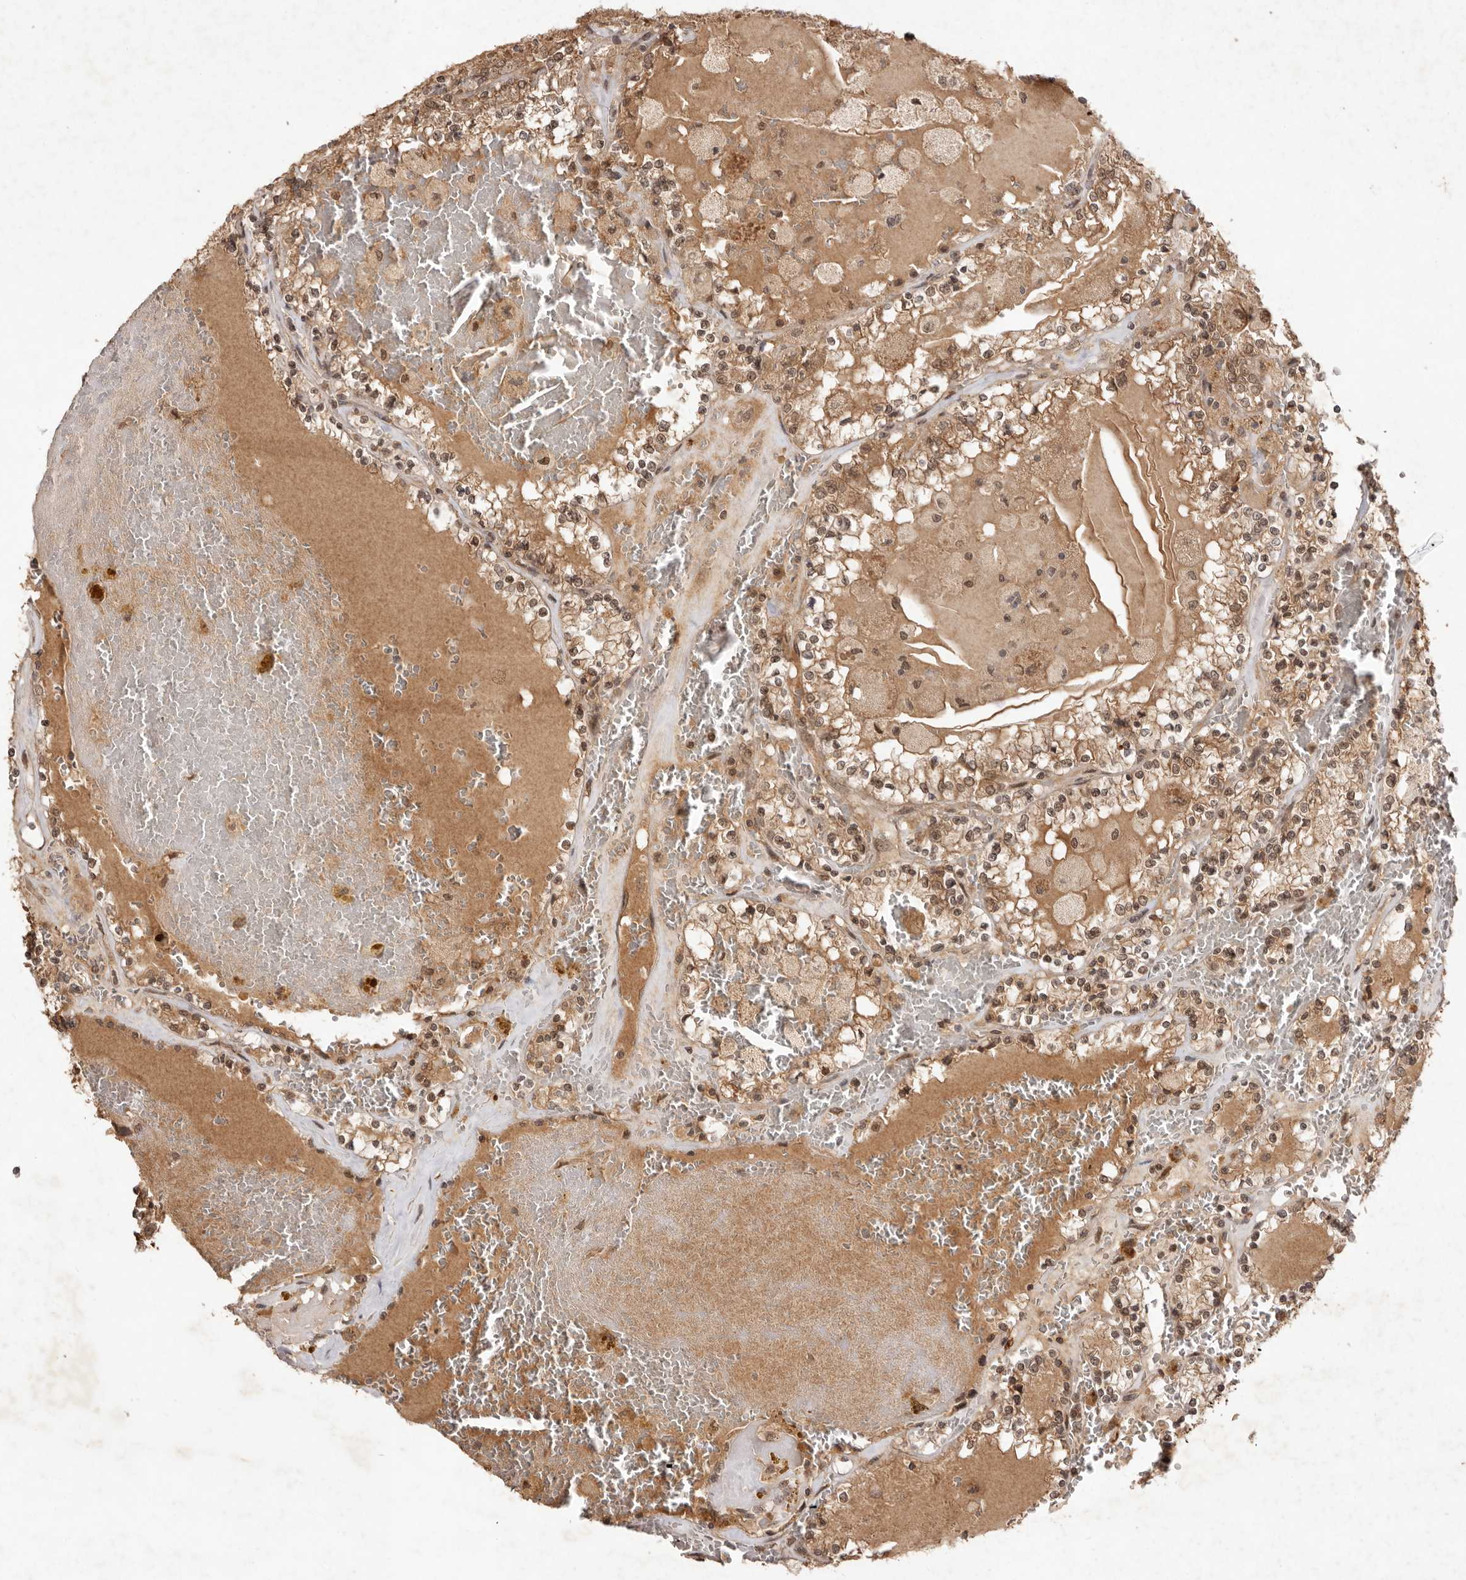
{"staining": {"intensity": "moderate", "quantity": ">75%", "location": "cytoplasmic/membranous,nuclear"}, "tissue": "renal cancer", "cell_type": "Tumor cells", "image_type": "cancer", "snomed": [{"axis": "morphology", "description": "Adenocarcinoma, NOS"}, {"axis": "topography", "description": "Kidney"}], "caption": "Adenocarcinoma (renal) tissue exhibits moderate cytoplasmic/membranous and nuclear staining in about >75% of tumor cells, visualized by immunohistochemistry.", "gene": "TARS2", "patient": {"sex": "female", "age": 56}}